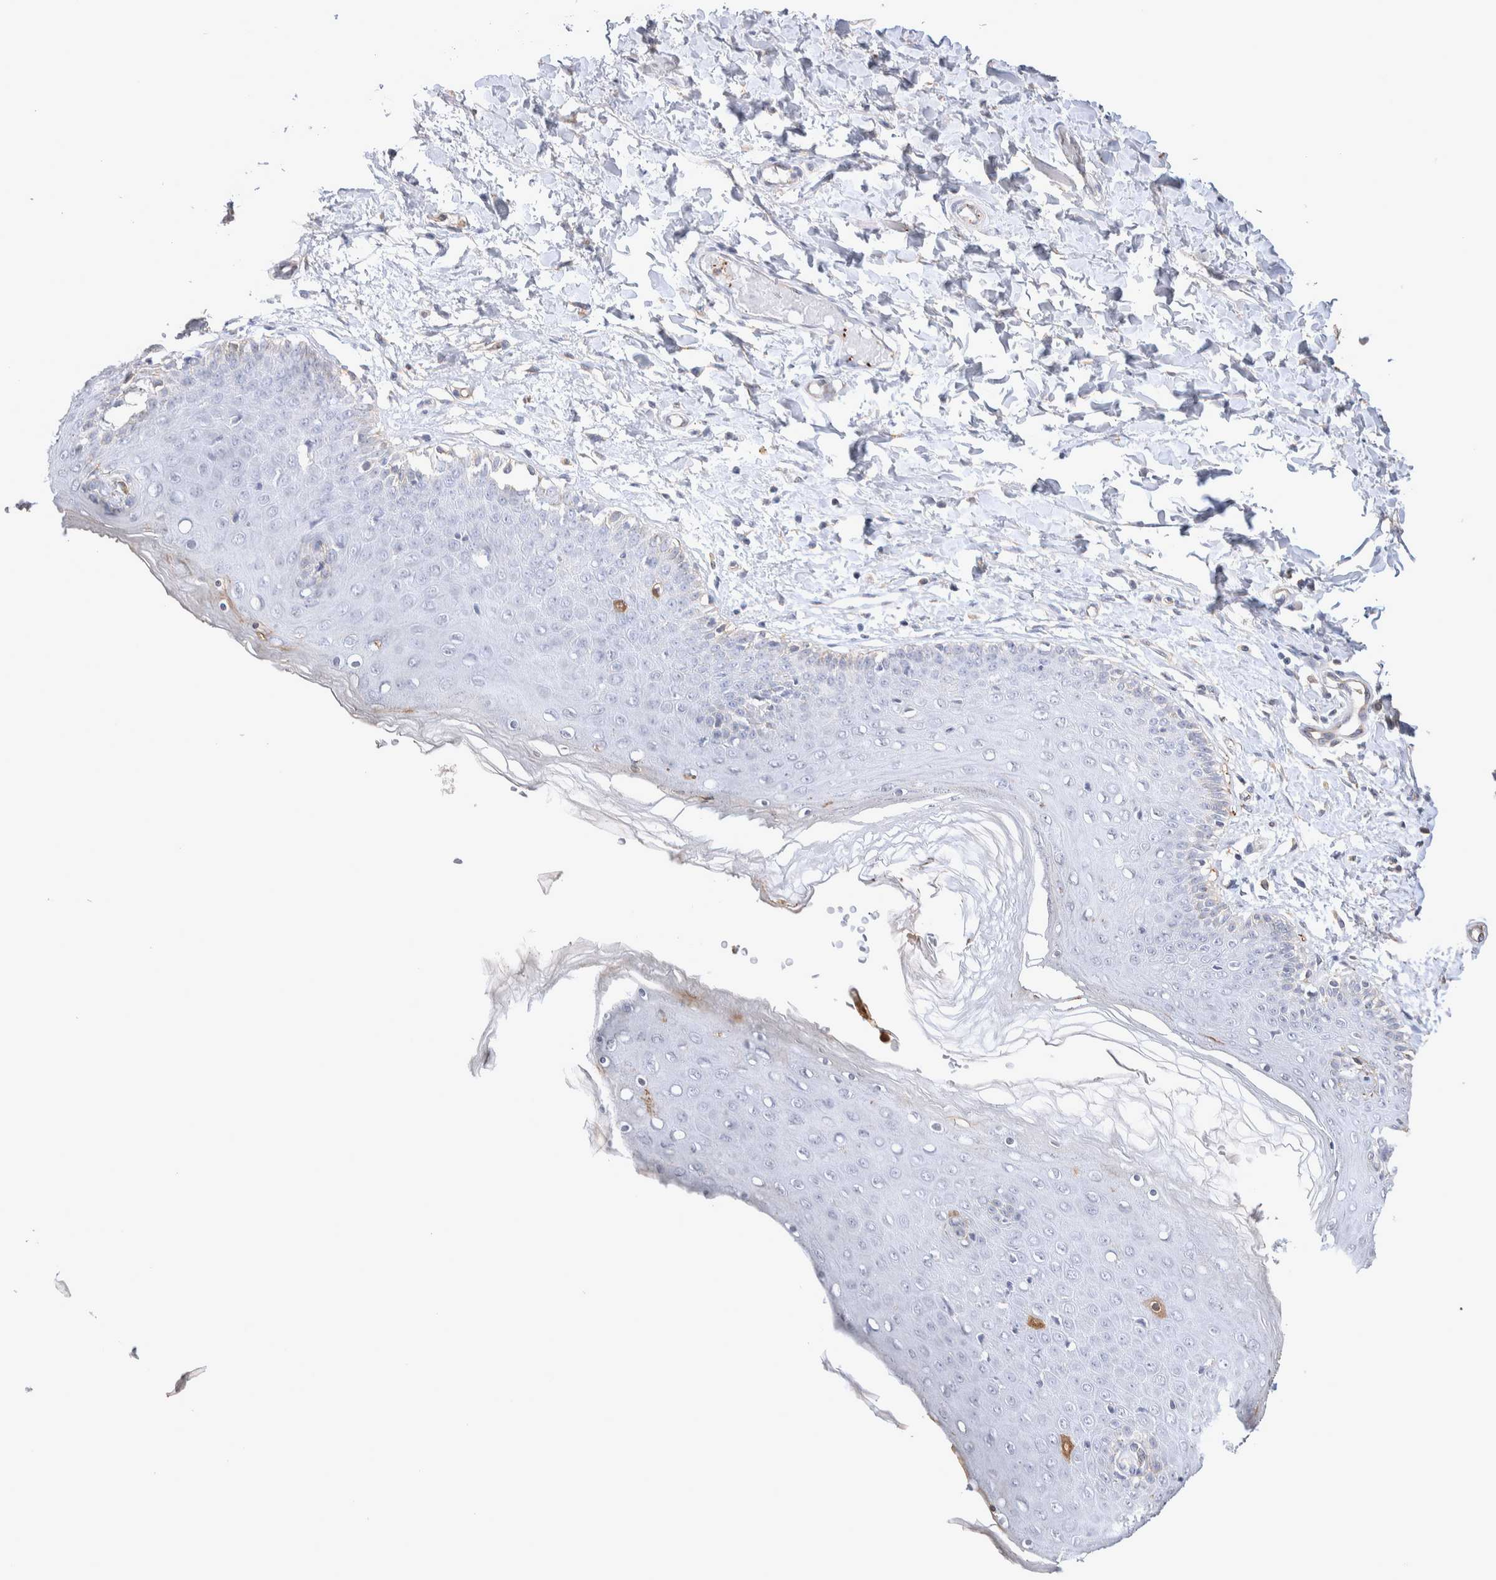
{"staining": {"intensity": "moderate", "quantity": "<25%", "location": "cytoplasmic/membranous"}, "tissue": "skin", "cell_type": "Epidermal cells", "image_type": "normal", "snomed": [{"axis": "morphology", "description": "Normal tissue, NOS"}, {"axis": "topography", "description": "Vulva"}], "caption": "The image exhibits staining of normal skin, revealing moderate cytoplasmic/membranous protein positivity (brown color) within epidermal cells.", "gene": "FFAR2", "patient": {"sex": "female", "age": 66}}